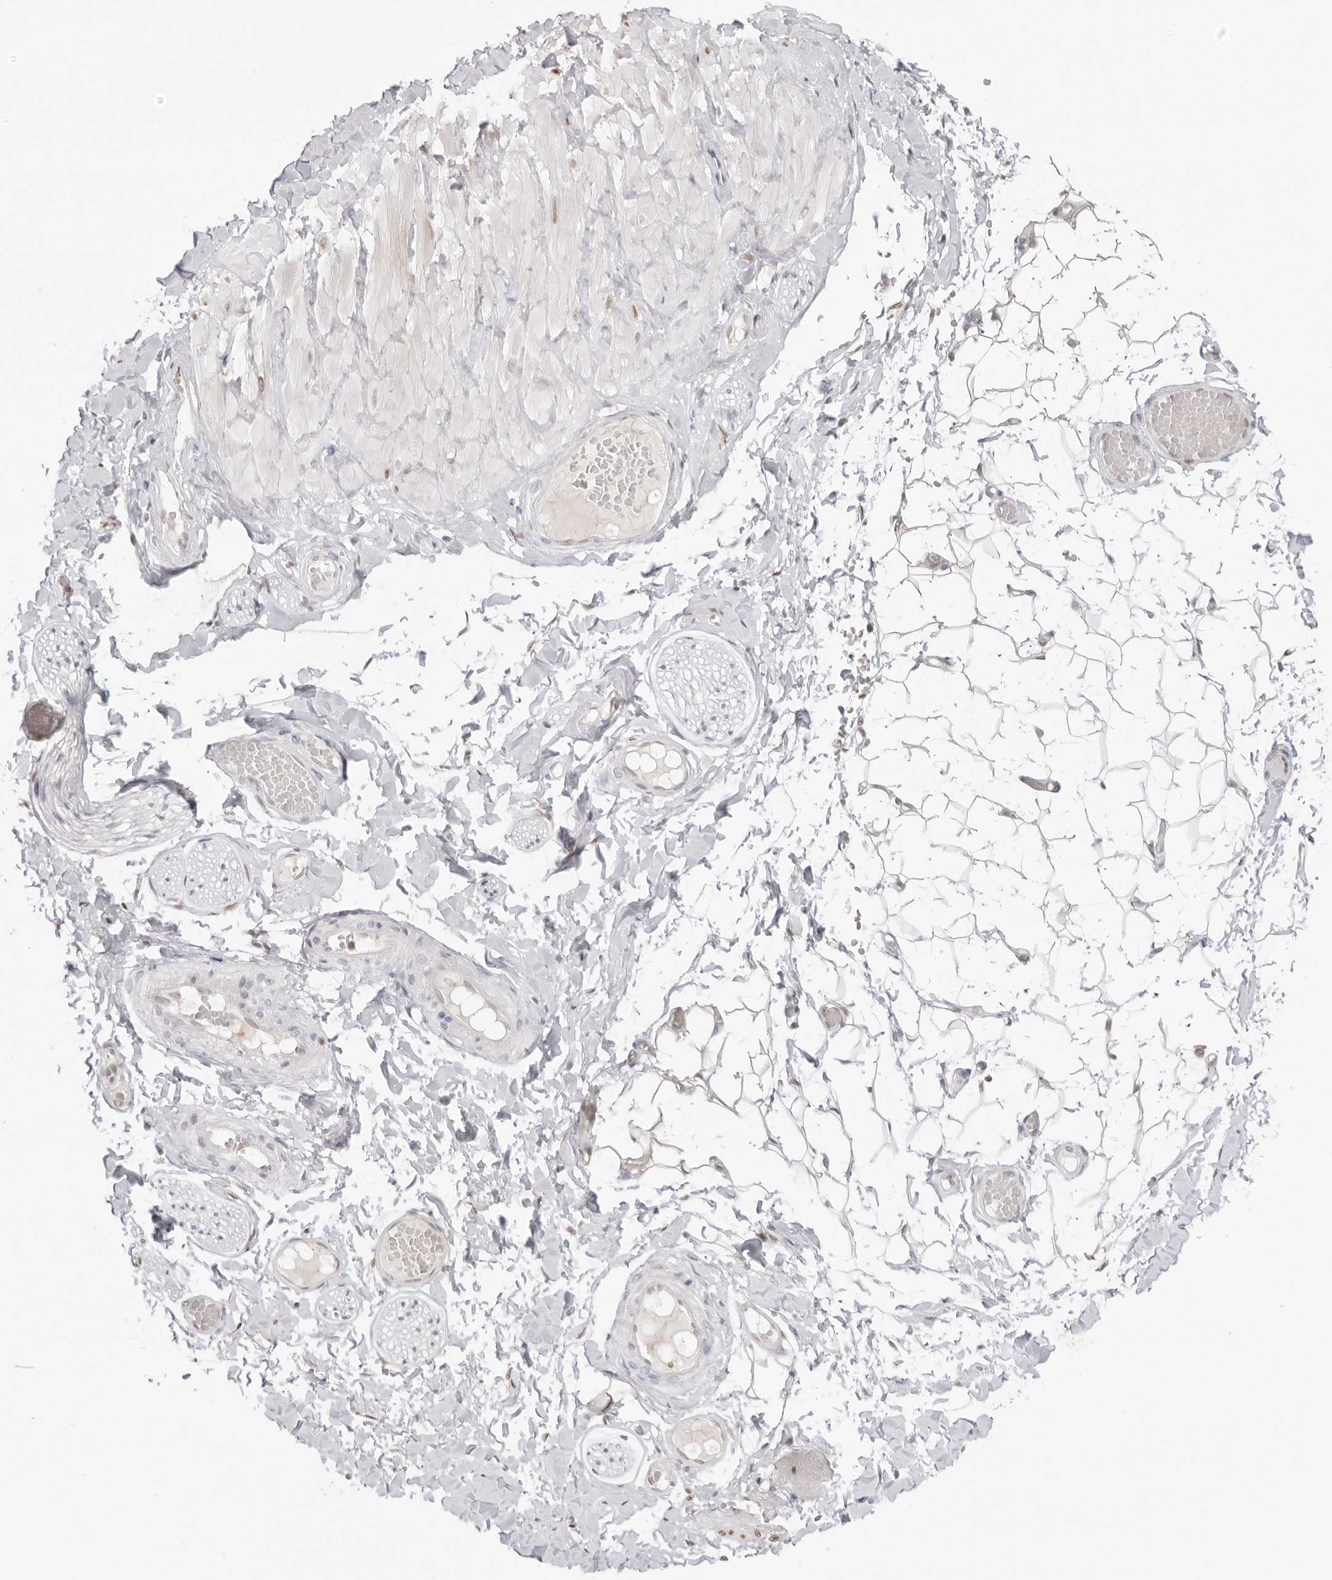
{"staining": {"intensity": "moderate", "quantity": "25%-75%", "location": "cytoplasmic/membranous"}, "tissue": "adipose tissue", "cell_type": "Adipocytes", "image_type": "normal", "snomed": [{"axis": "morphology", "description": "Normal tissue, NOS"}, {"axis": "topography", "description": "Adipose tissue"}, {"axis": "topography", "description": "Vascular tissue"}, {"axis": "topography", "description": "Peripheral nerve tissue"}], "caption": "IHC (DAB (3,3'-diaminobenzidine)) staining of benign human adipose tissue shows moderate cytoplasmic/membranous protein staining in about 25%-75% of adipocytes. Nuclei are stained in blue.", "gene": "RNF146", "patient": {"sex": "male", "age": 25}}